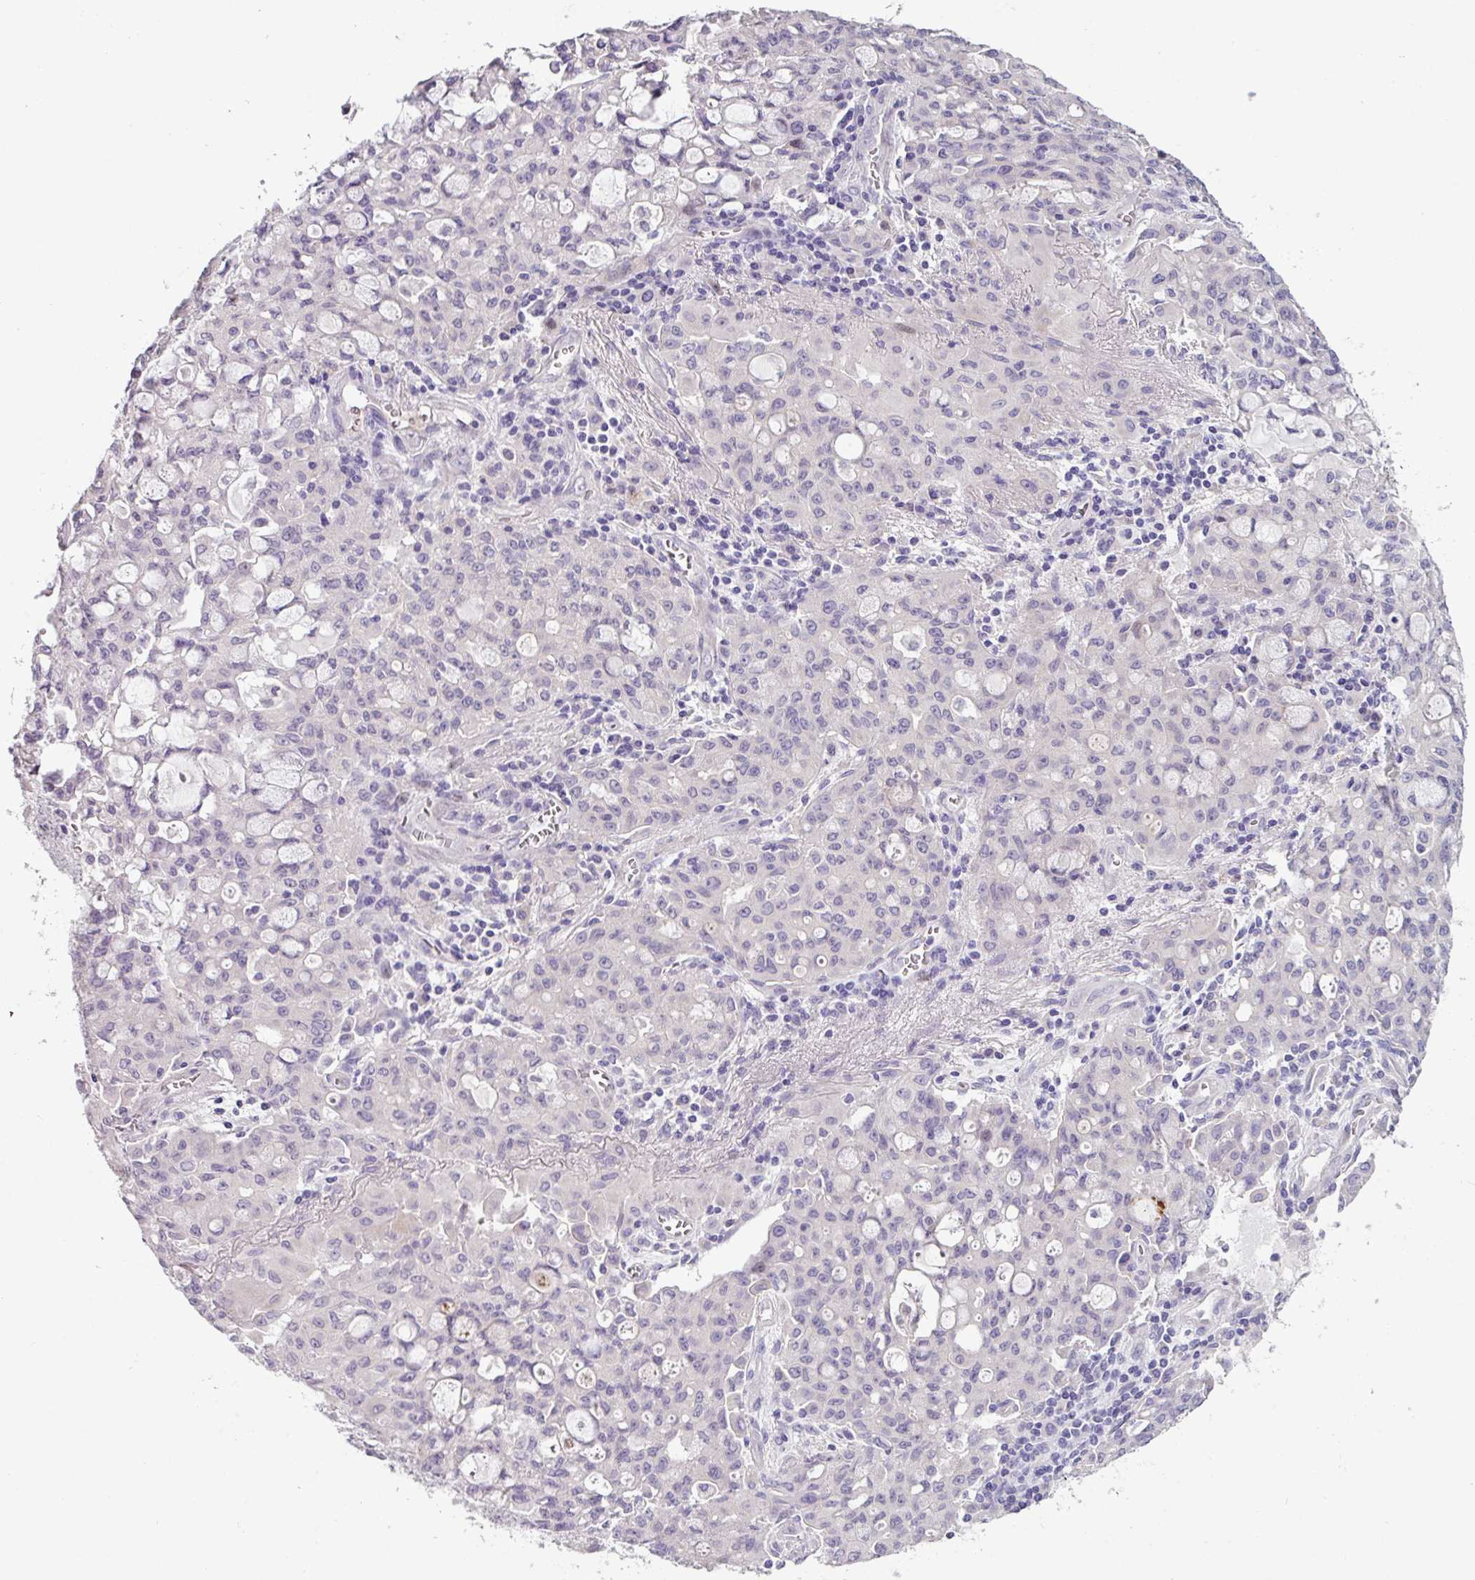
{"staining": {"intensity": "negative", "quantity": "none", "location": "none"}, "tissue": "lung cancer", "cell_type": "Tumor cells", "image_type": "cancer", "snomed": [{"axis": "morphology", "description": "Adenocarcinoma, NOS"}, {"axis": "topography", "description": "Lung"}], "caption": "The IHC micrograph has no significant positivity in tumor cells of lung cancer tissue.", "gene": "RGS16", "patient": {"sex": "female", "age": 44}}